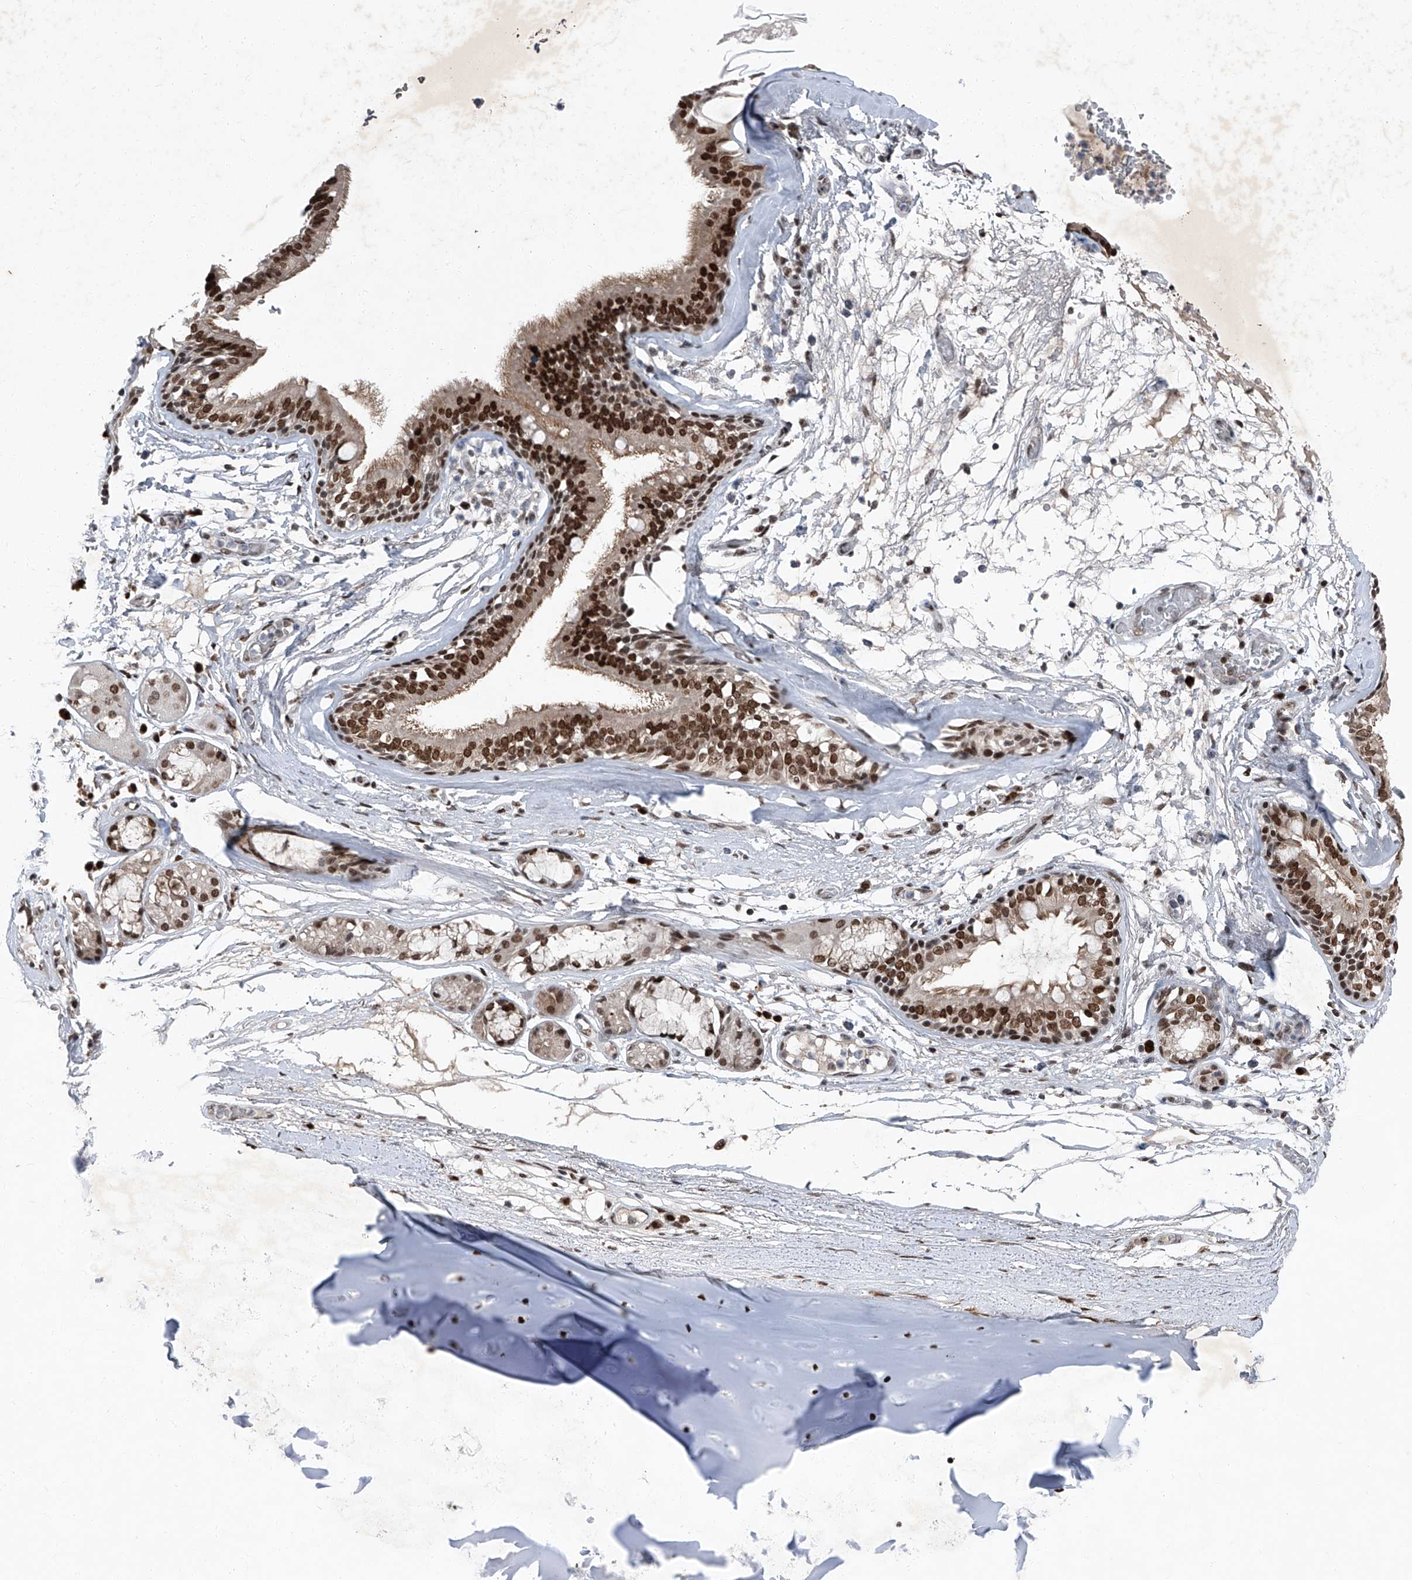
{"staining": {"intensity": "weak", "quantity": "25%-75%", "location": "nuclear"}, "tissue": "adipose tissue", "cell_type": "Adipocytes", "image_type": "normal", "snomed": [{"axis": "morphology", "description": "Normal tissue, NOS"}, {"axis": "topography", "description": "Cartilage tissue"}], "caption": "Human adipose tissue stained with a brown dye reveals weak nuclear positive expression in about 25%-75% of adipocytes.", "gene": "BMI1", "patient": {"sex": "female", "age": 63}}